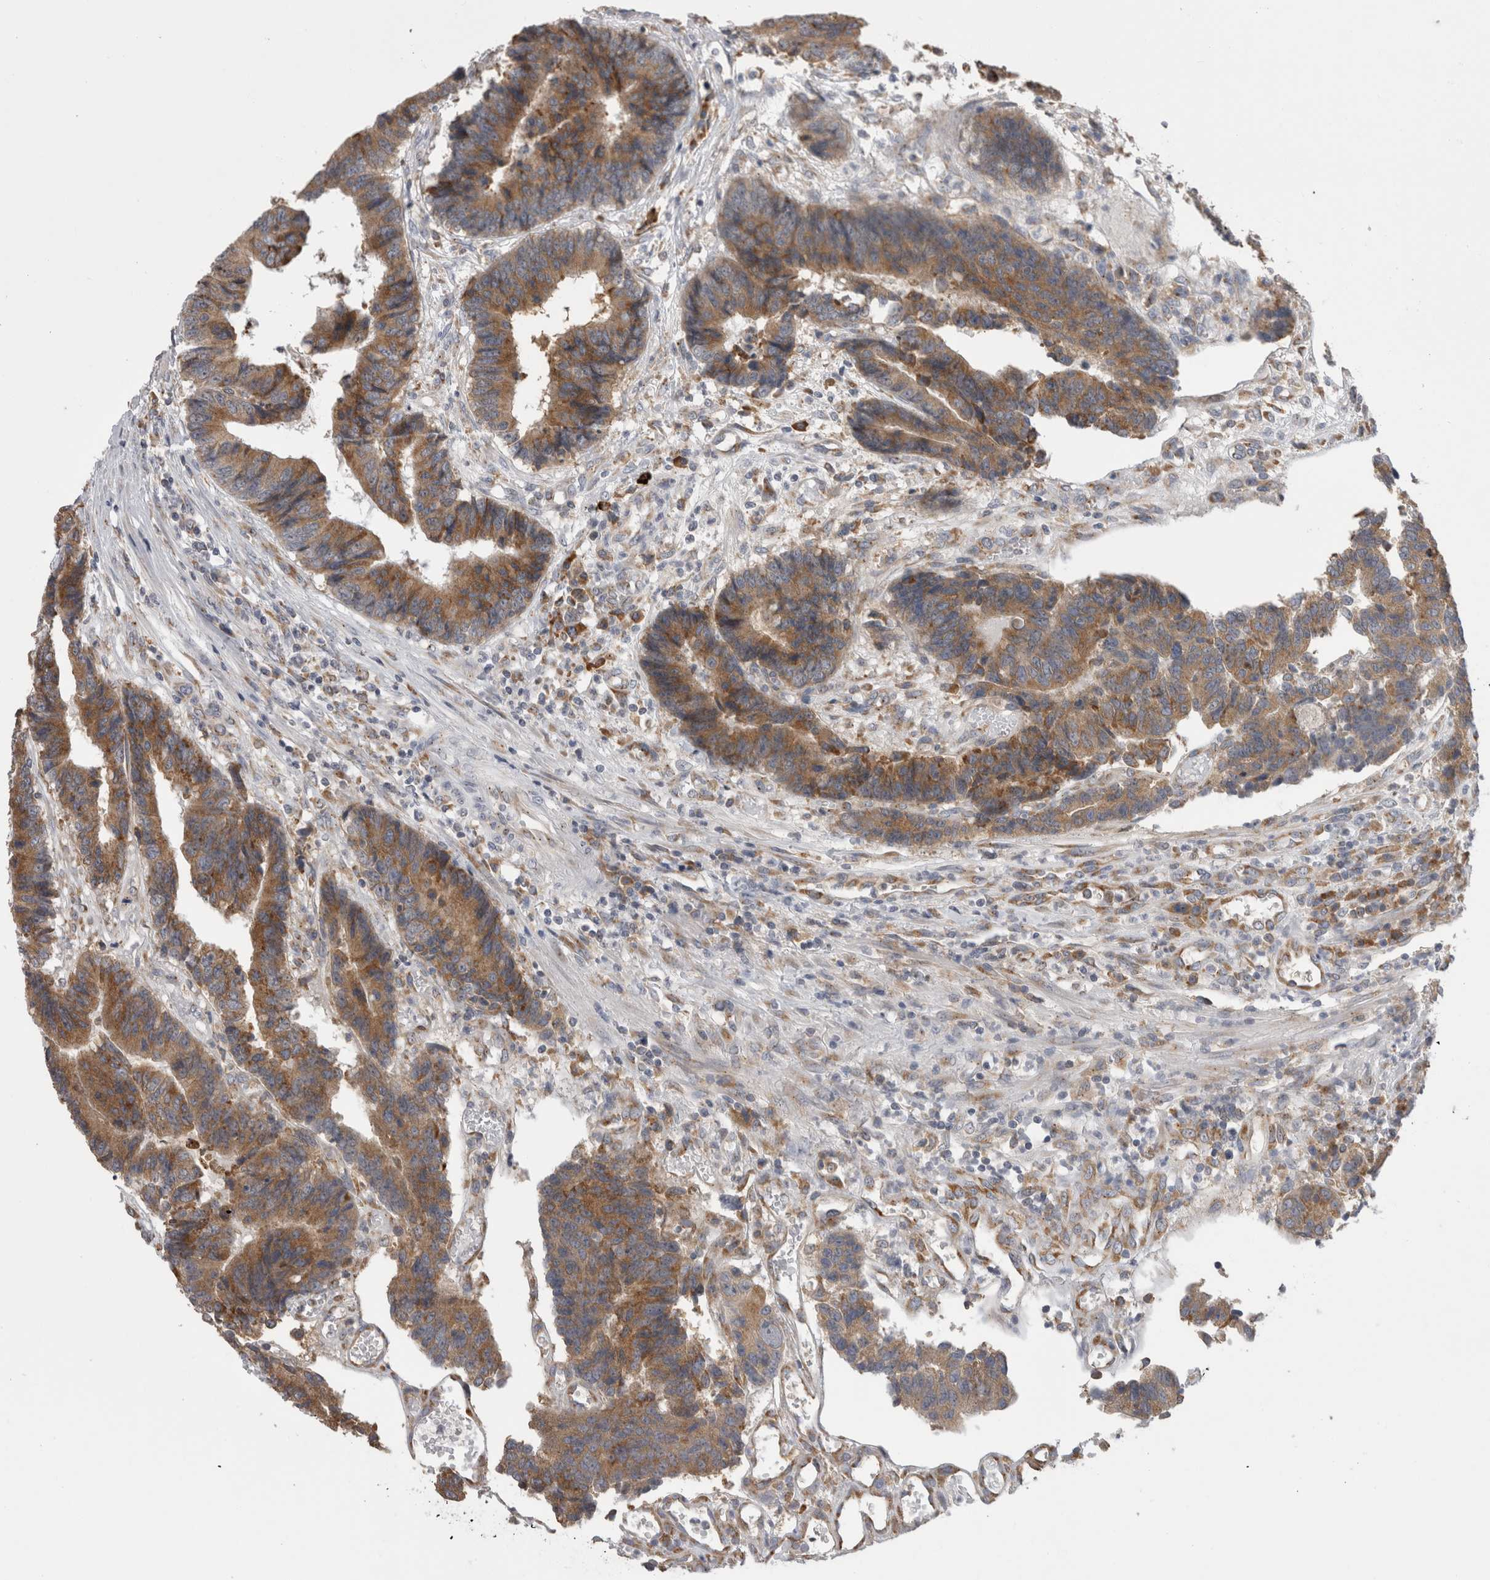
{"staining": {"intensity": "moderate", "quantity": ">75%", "location": "cytoplasmic/membranous"}, "tissue": "colorectal cancer", "cell_type": "Tumor cells", "image_type": "cancer", "snomed": [{"axis": "morphology", "description": "Adenocarcinoma, NOS"}, {"axis": "topography", "description": "Rectum"}], "caption": "Immunohistochemical staining of human adenocarcinoma (colorectal) shows medium levels of moderate cytoplasmic/membranous protein expression in about >75% of tumor cells. (DAB IHC, brown staining for protein, blue staining for nuclei).", "gene": "ZNF341", "patient": {"sex": "male", "age": 84}}